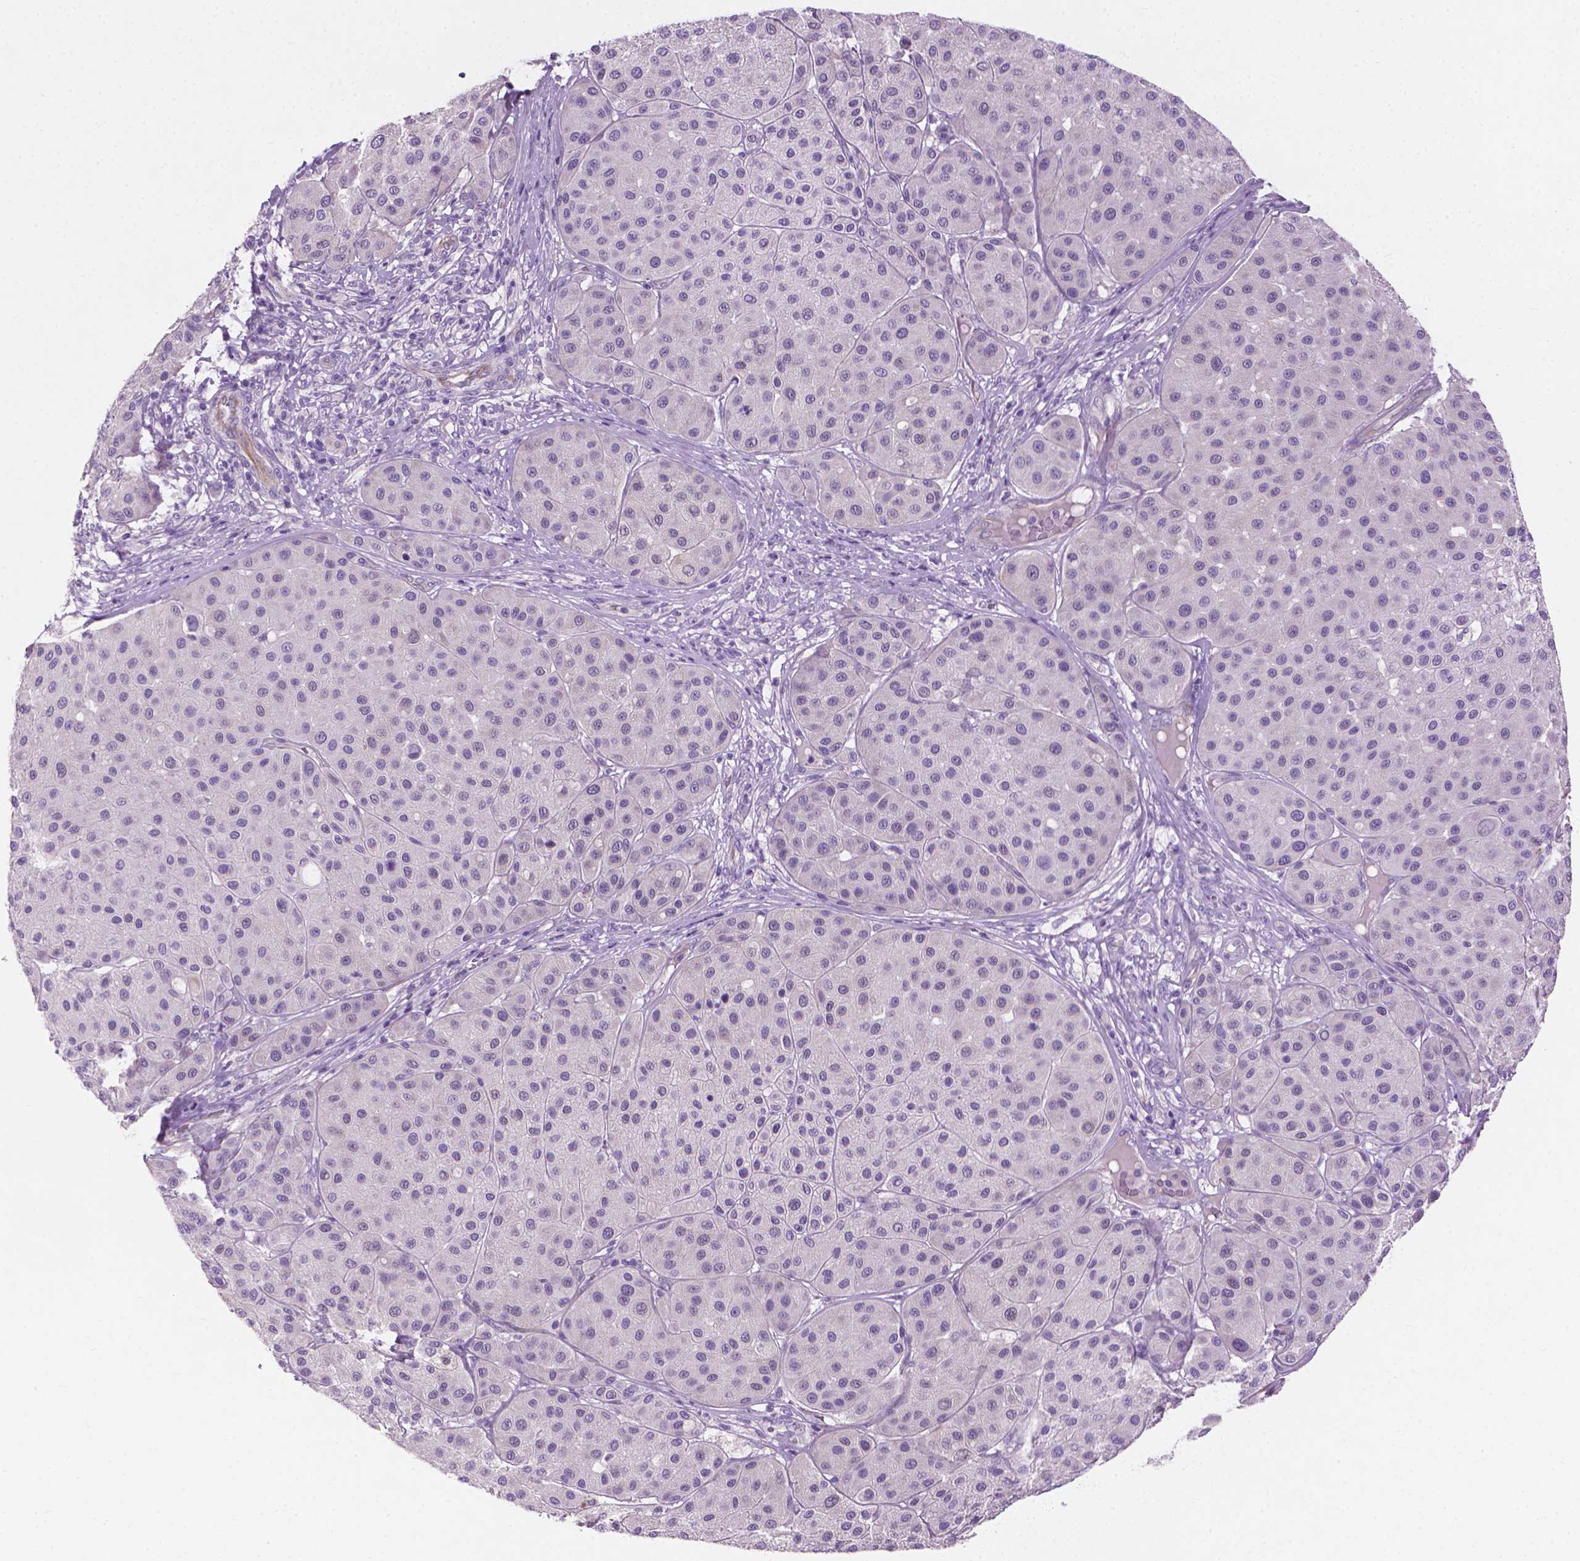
{"staining": {"intensity": "negative", "quantity": "none", "location": "none"}, "tissue": "melanoma", "cell_type": "Tumor cells", "image_type": "cancer", "snomed": [{"axis": "morphology", "description": "Malignant melanoma, Metastatic site"}, {"axis": "topography", "description": "Smooth muscle"}], "caption": "A high-resolution image shows immunohistochemistry staining of malignant melanoma (metastatic site), which exhibits no significant staining in tumor cells.", "gene": "KRT73", "patient": {"sex": "male", "age": 41}}